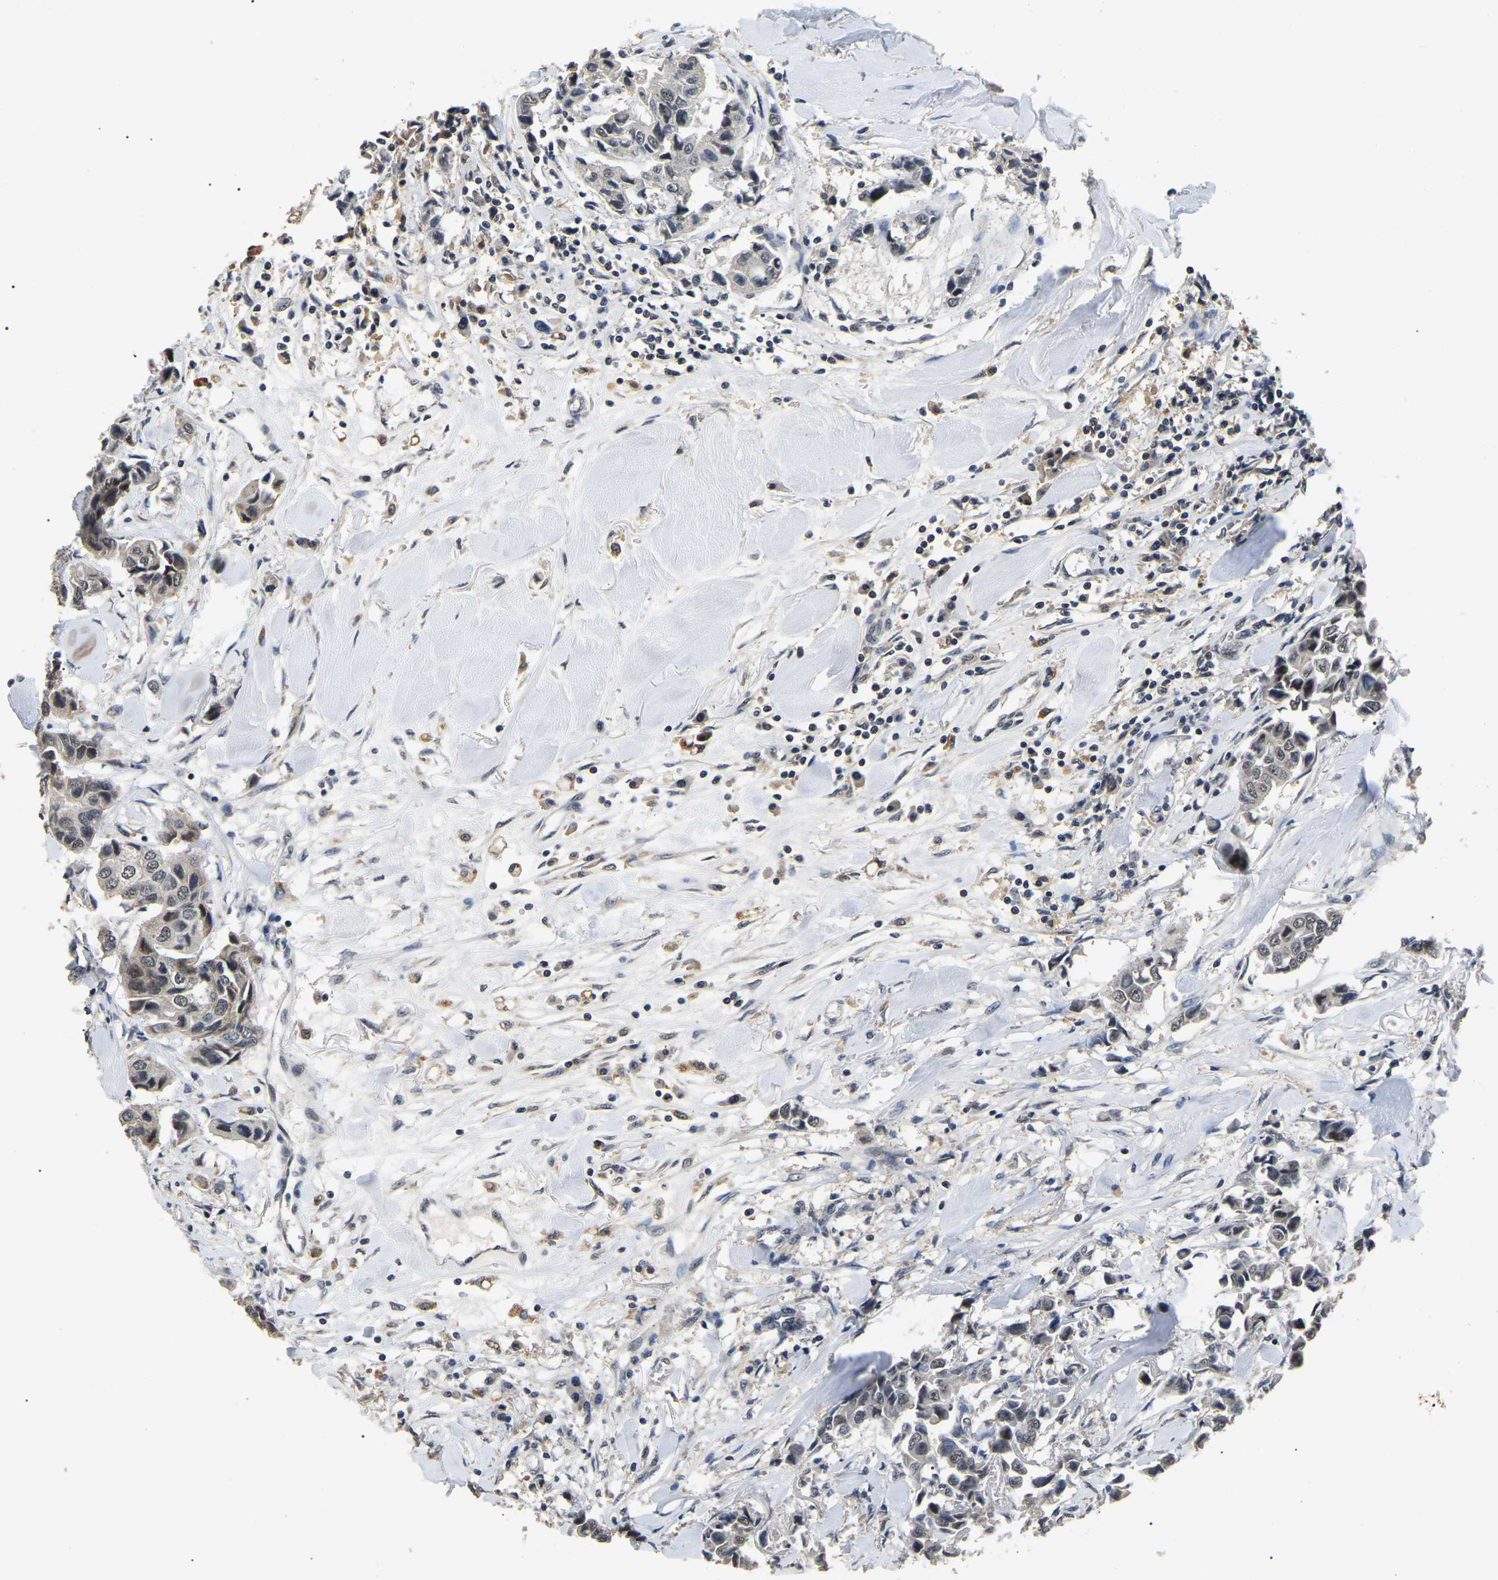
{"staining": {"intensity": "weak", "quantity": ">75%", "location": "nuclear"}, "tissue": "breast cancer", "cell_type": "Tumor cells", "image_type": "cancer", "snomed": [{"axis": "morphology", "description": "Duct carcinoma"}, {"axis": "topography", "description": "Breast"}], "caption": "High-power microscopy captured an immunohistochemistry histopathology image of breast cancer, revealing weak nuclear expression in approximately >75% of tumor cells. The protein of interest is shown in brown color, while the nuclei are stained blue.", "gene": "PPM1E", "patient": {"sex": "female", "age": 80}}